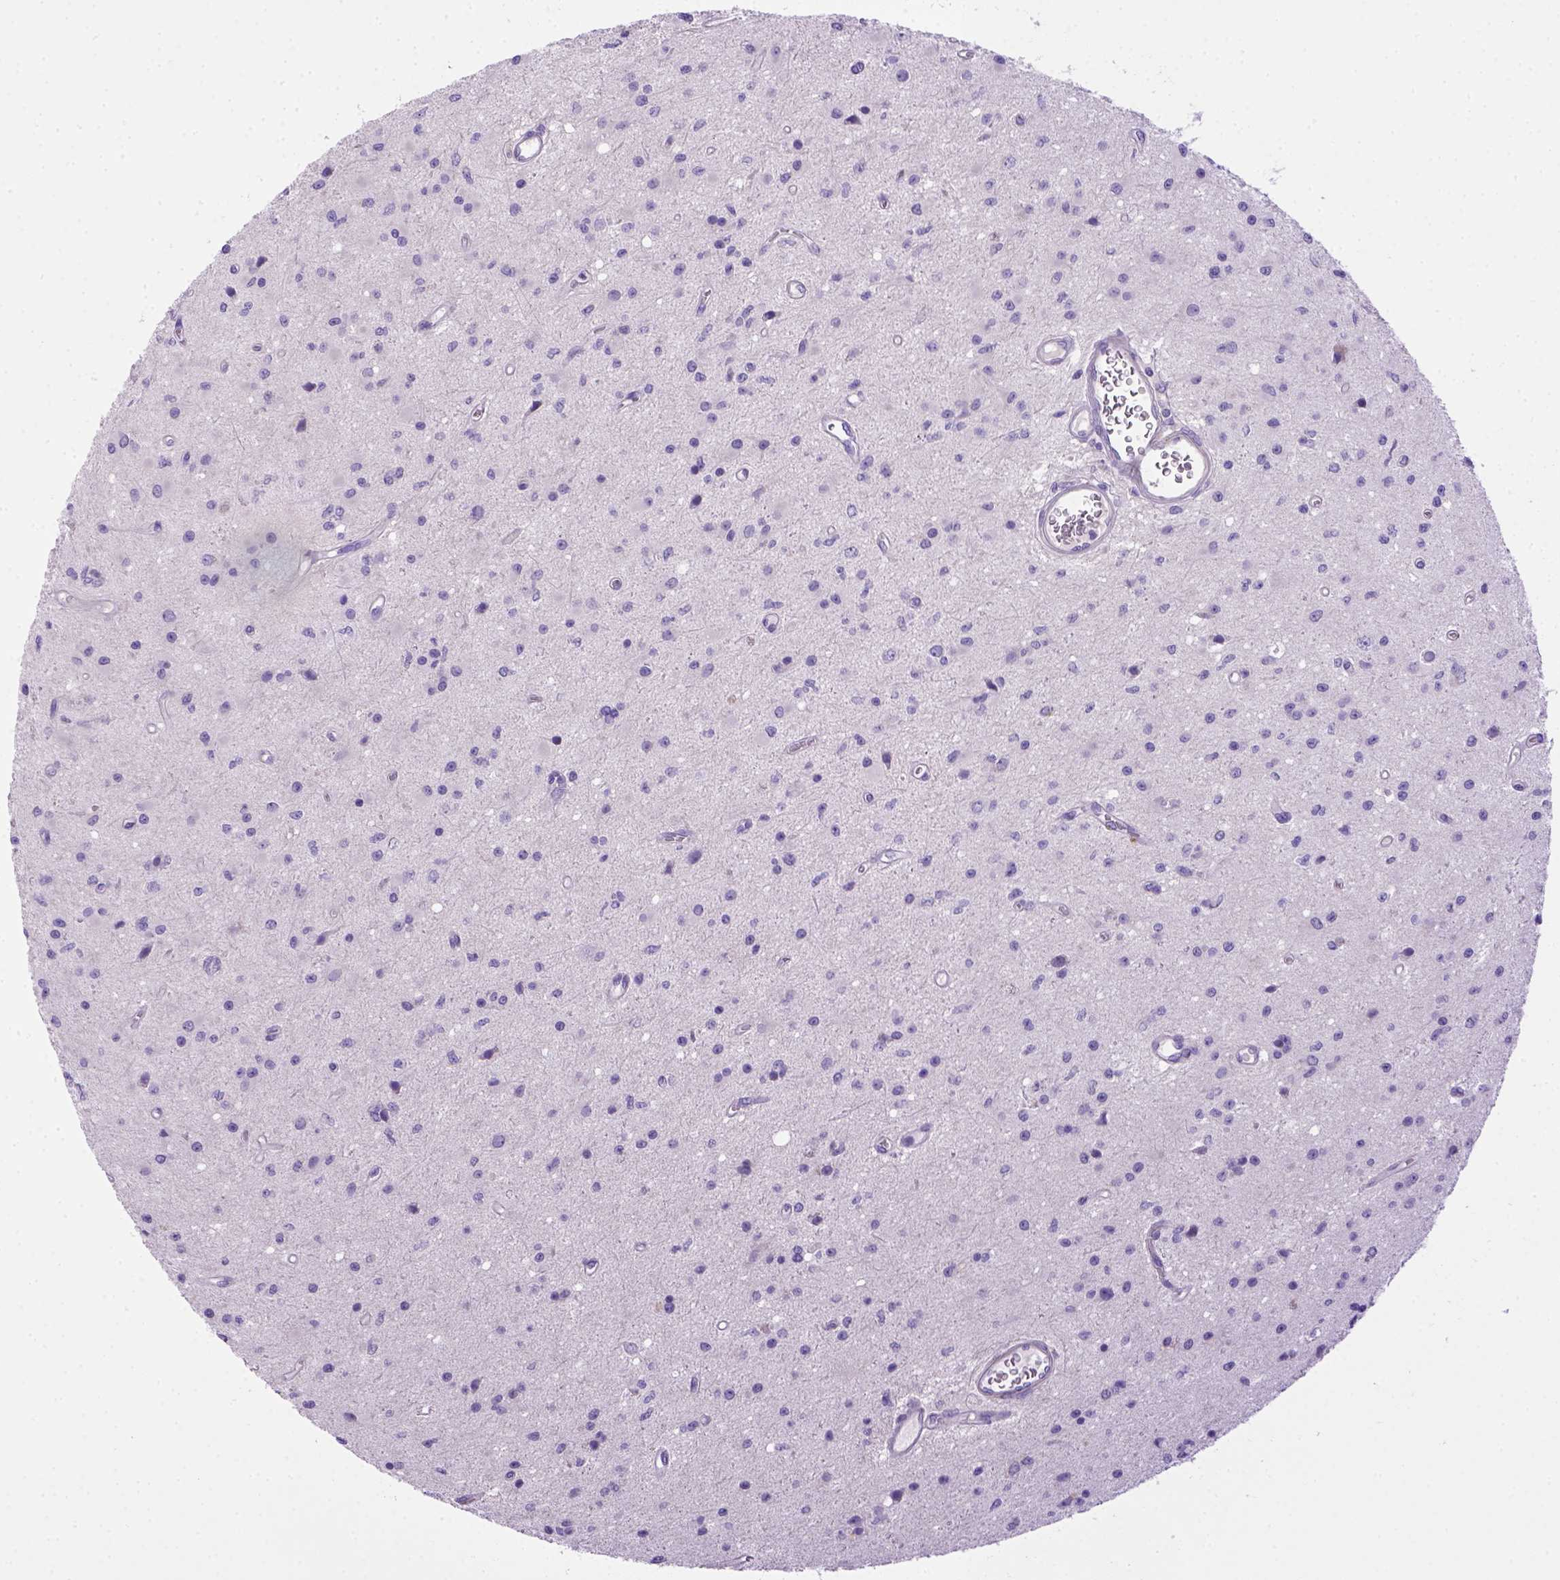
{"staining": {"intensity": "negative", "quantity": "none", "location": "none"}, "tissue": "glioma", "cell_type": "Tumor cells", "image_type": "cancer", "snomed": [{"axis": "morphology", "description": "Glioma, malignant, Low grade"}, {"axis": "topography", "description": "Brain"}], "caption": "High power microscopy photomicrograph of an immunohistochemistry histopathology image of glioma, revealing no significant staining in tumor cells.", "gene": "BAAT", "patient": {"sex": "female", "age": 45}}